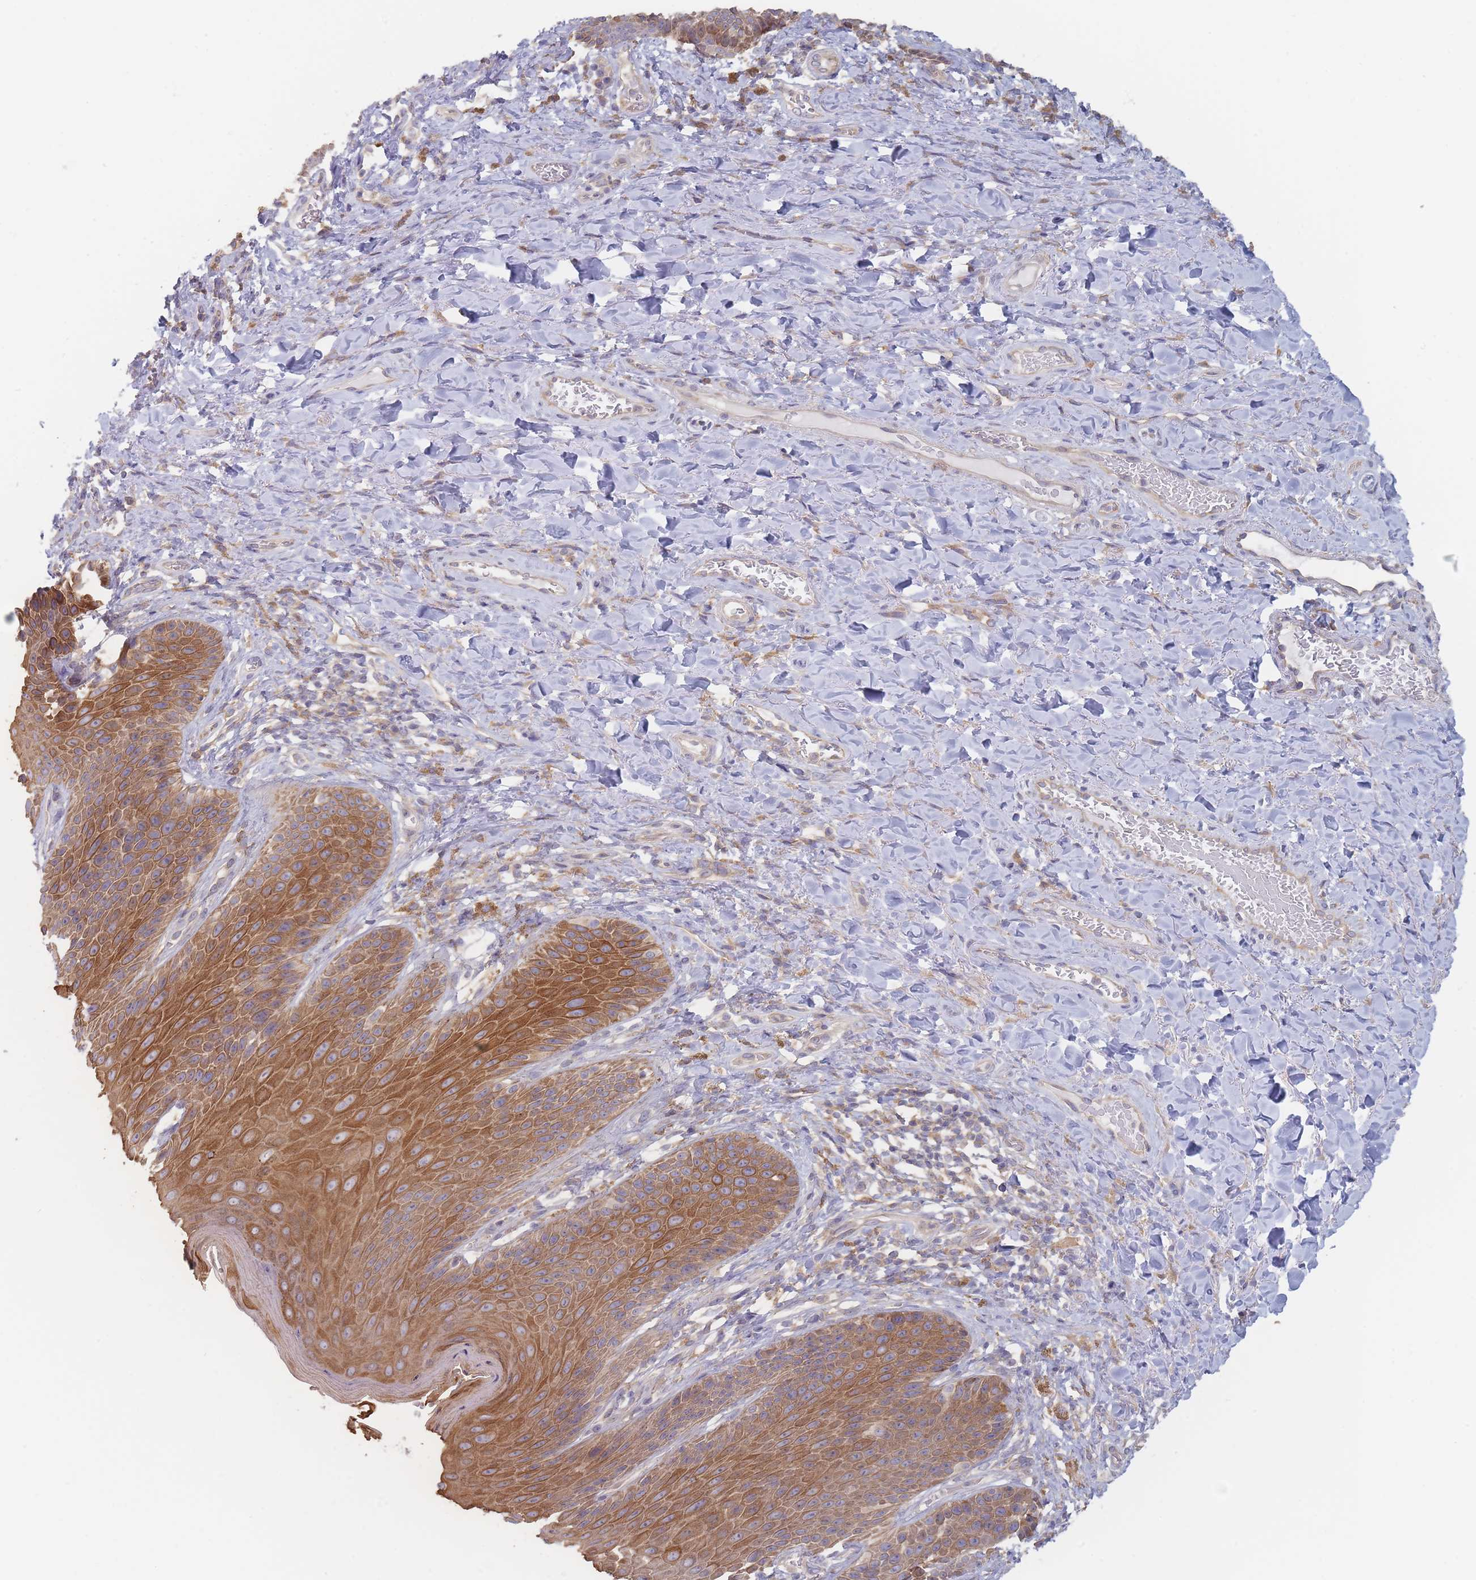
{"staining": {"intensity": "moderate", "quantity": "25%-75%", "location": "cytoplasmic/membranous"}, "tissue": "skin", "cell_type": "Epidermal cells", "image_type": "normal", "snomed": [{"axis": "morphology", "description": "Normal tissue, NOS"}, {"axis": "topography", "description": "Anal"}], "caption": "The immunohistochemical stain shows moderate cytoplasmic/membranous expression in epidermal cells of normal skin.", "gene": "EFCC1", "patient": {"sex": "female", "age": 89}}